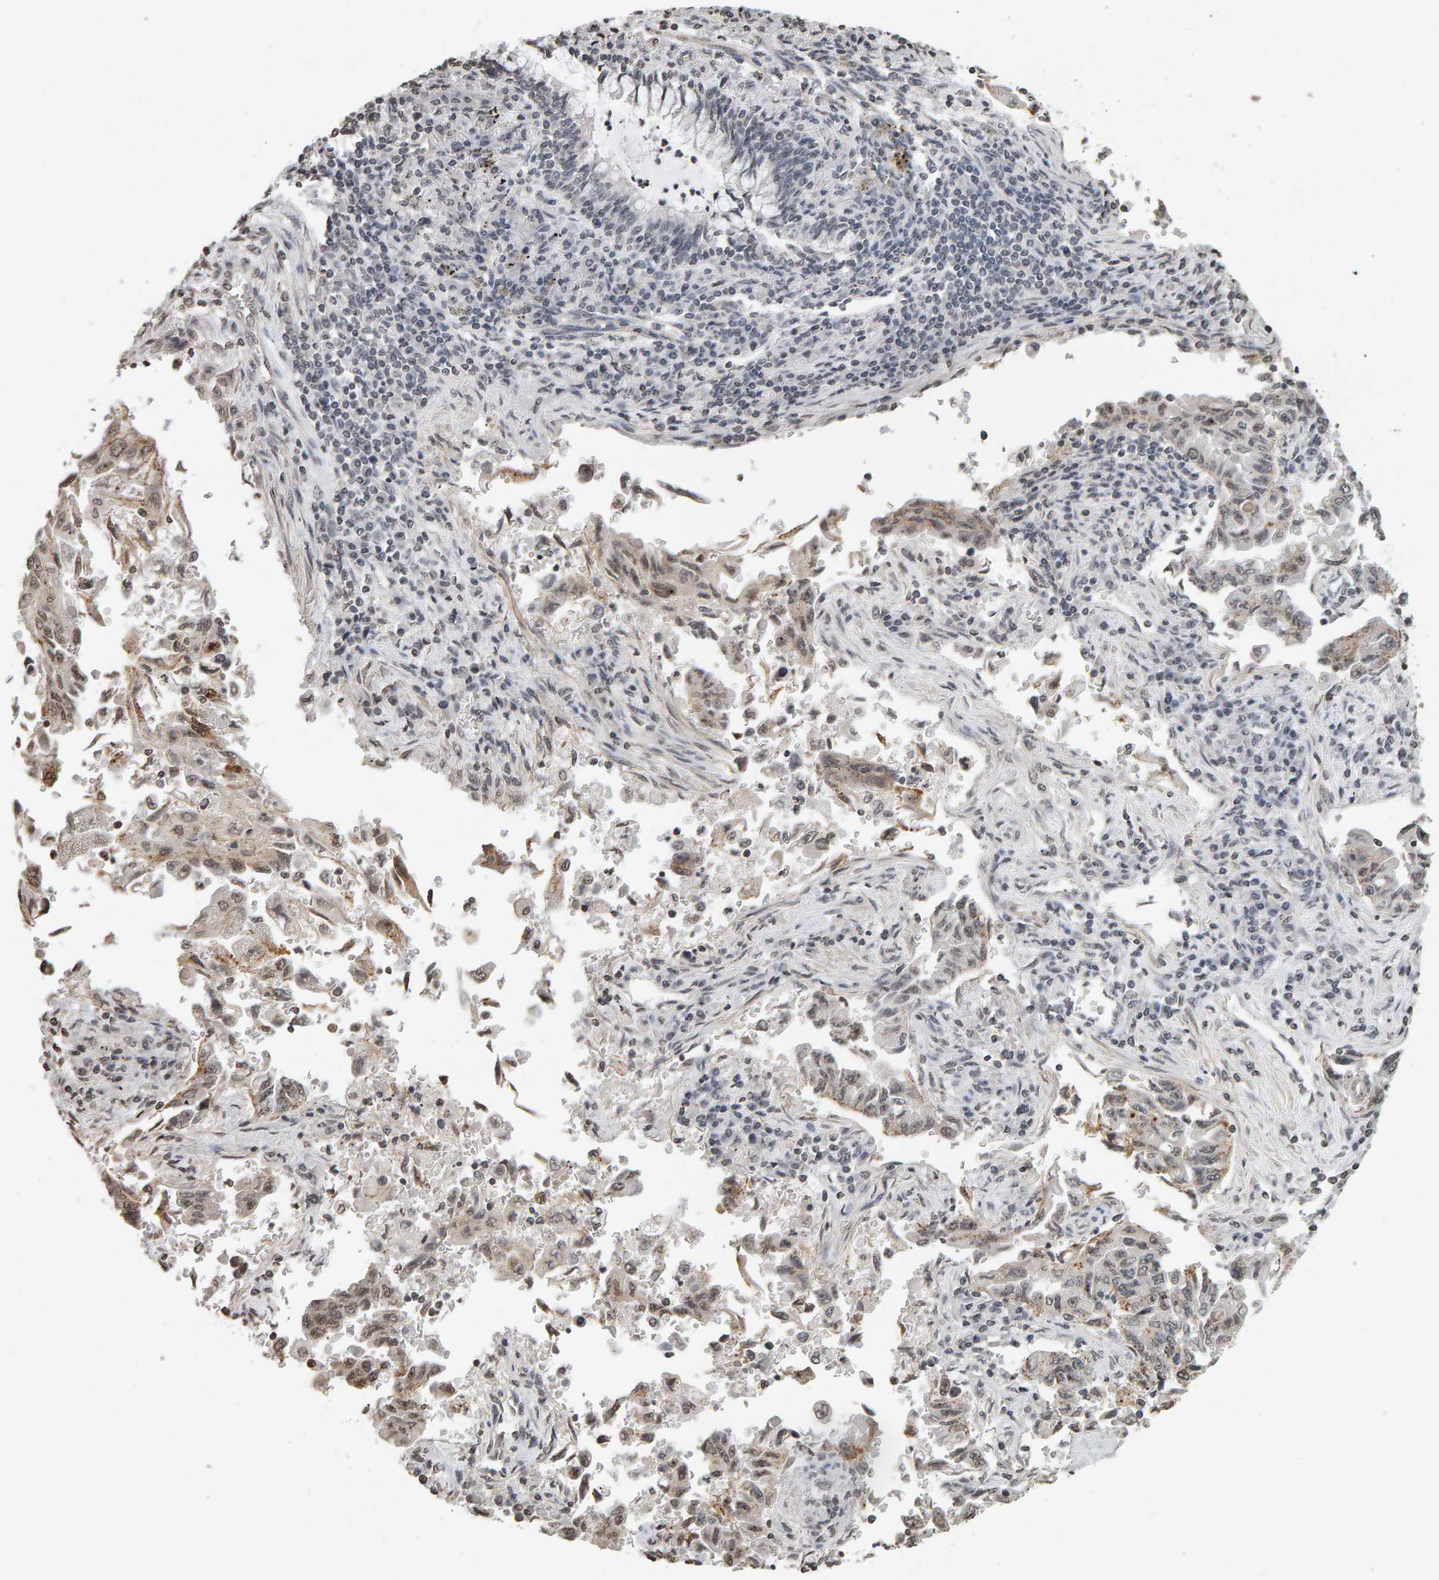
{"staining": {"intensity": "weak", "quantity": ">75%", "location": "cytoplasmic/membranous,nuclear"}, "tissue": "lung cancer", "cell_type": "Tumor cells", "image_type": "cancer", "snomed": [{"axis": "morphology", "description": "Adenocarcinoma, NOS"}, {"axis": "topography", "description": "Lung"}], "caption": "Human lung cancer stained with a brown dye demonstrates weak cytoplasmic/membranous and nuclear positive positivity in approximately >75% of tumor cells.", "gene": "AFF4", "patient": {"sex": "female", "age": 51}}